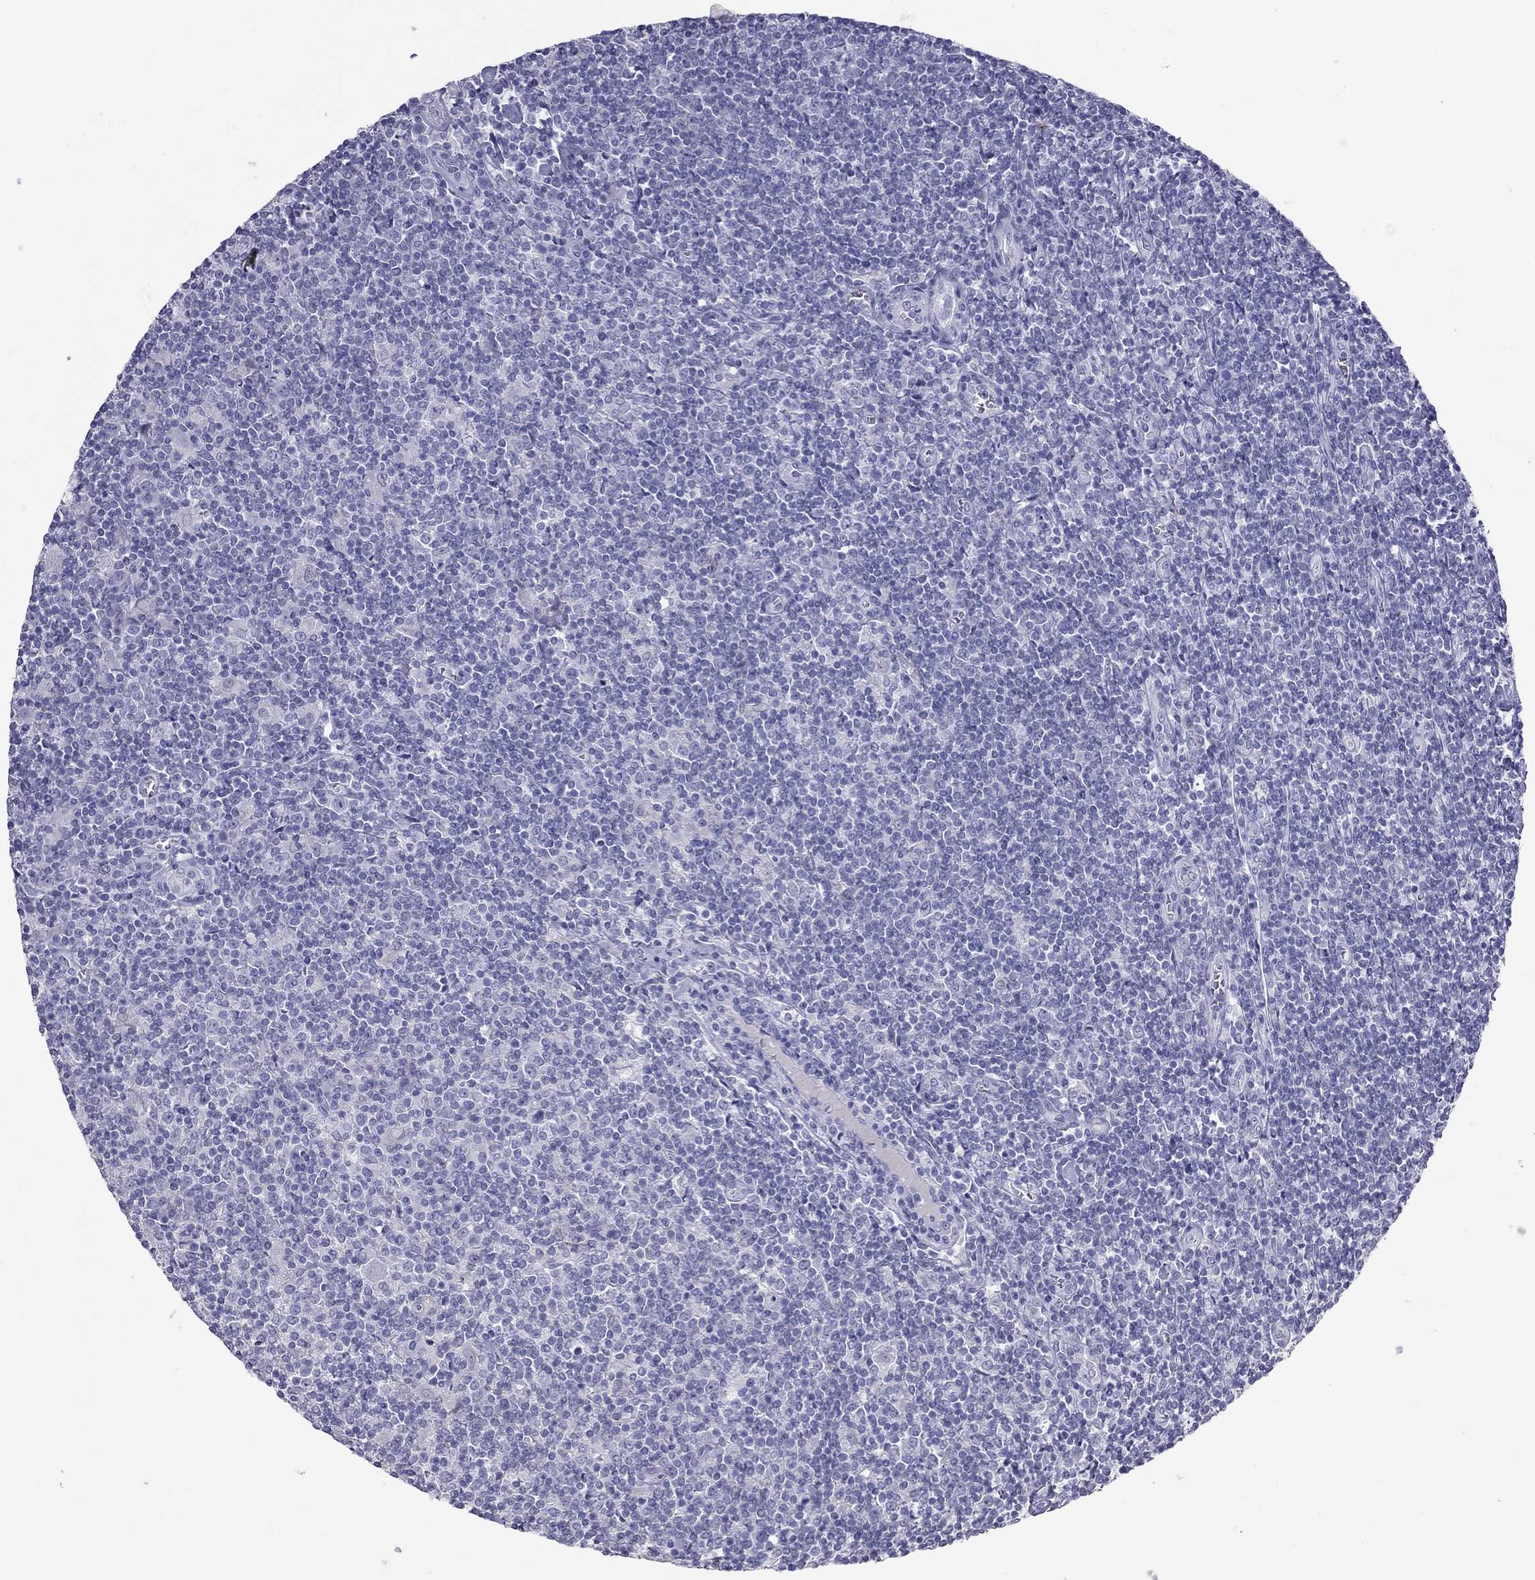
{"staining": {"intensity": "negative", "quantity": "none", "location": "none"}, "tissue": "lymphoma", "cell_type": "Tumor cells", "image_type": "cancer", "snomed": [{"axis": "morphology", "description": "Hodgkin's disease, NOS"}, {"axis": "topography", "description": "Lymph node"}], "caption": "Tumor cells are negative for brown protein staining in lymphoma.", "gene": "MUC16", "patient": {"sex": "male", "age": 40}}